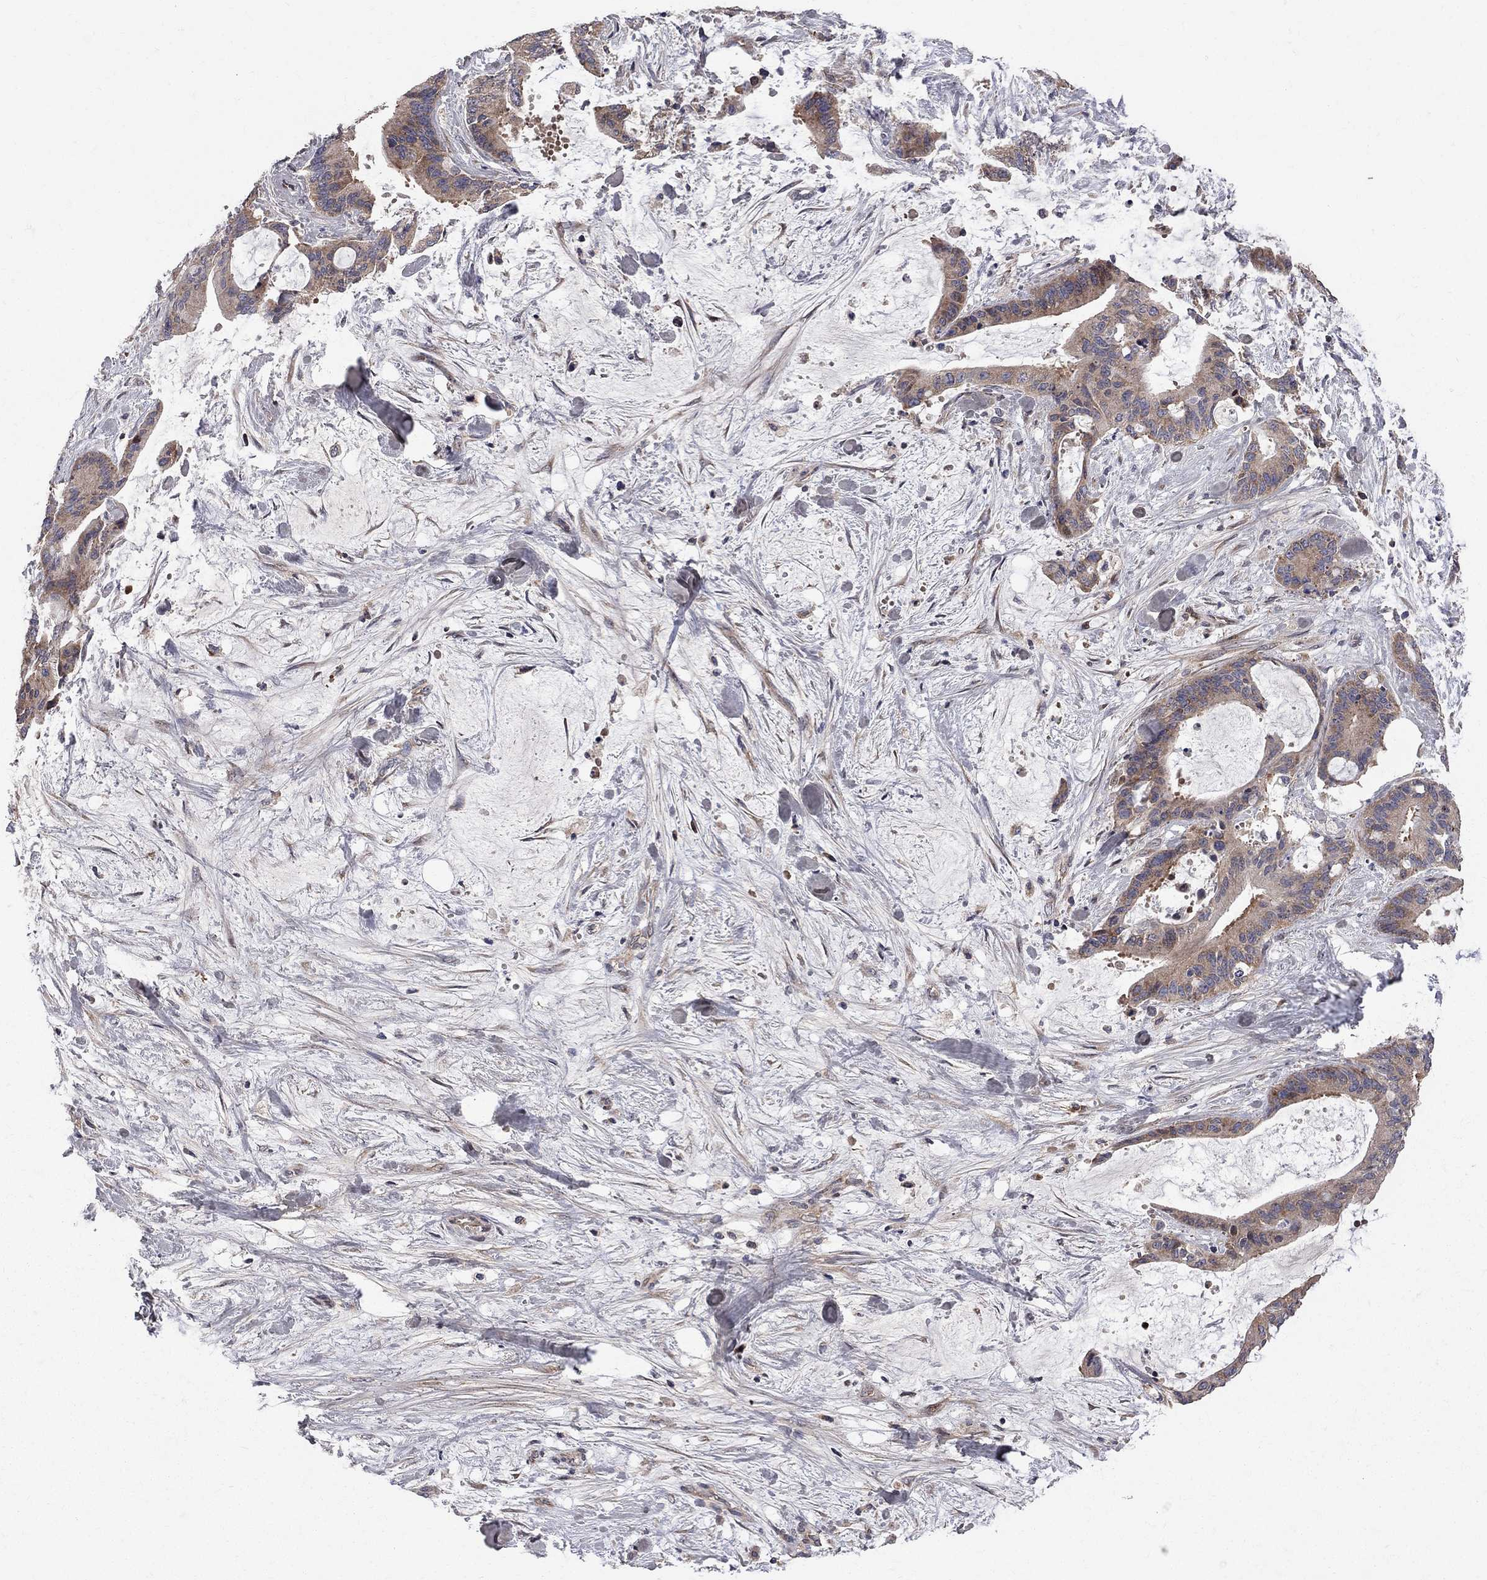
{"staining": {"intensity": "weak", "quantity": ">75%", "location": "cytoplasmic/membranous"}, "tissue": "liver cancer", "cell_type": "Tumor cells", "image_type": "cancer", "snomed": [{"axis": "morphology", "description": "Cholangiocarcinoma"}, {"axis": "topography", "description": "Liver"}], "caption": "This image exhibits IHC staining of cholangiocarcinoma (liver), with low weak cytoplasmic/membranous staining in approximately >75% of tumor cells.", "gene": "CNOT11", "patient": {"sex": "female", "age": 73}}